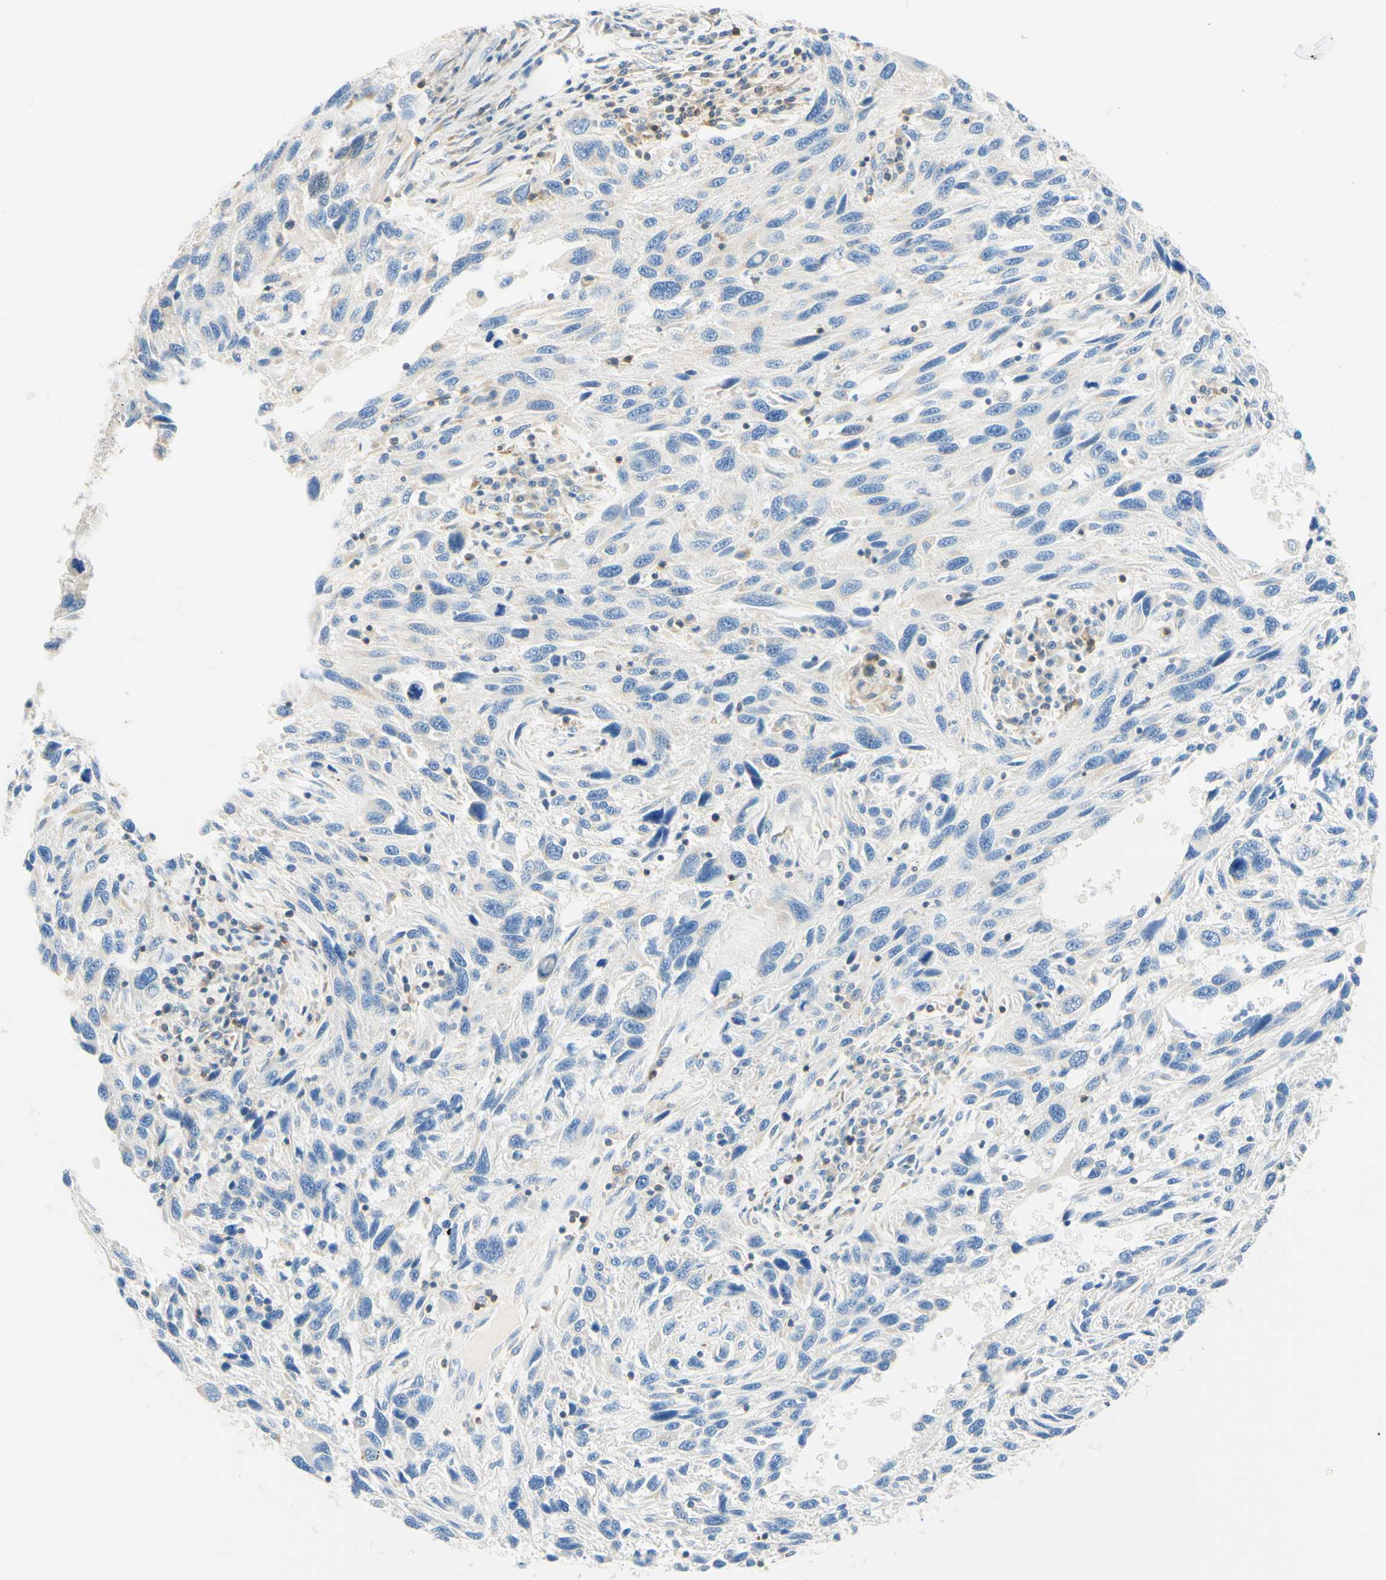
{"staining": {"intensity": "negative", "quantity": "none", "location": "none"}, "tissue": "melanoma", "cell_type": "Tumor cells", "image_type": "cancer", "snomed": [{"axis": "morphology", "description": "Malignant melanoma, NOS"}, {"axis": "topography", "description": "Skin"}], "caption": "Immunohistochemistry histopathology image of human malignant melanoma stained for a protein (brown), which exhibits no staining in tumor cells. (Stains: DAB IHC with hematoxylin counter stain, Microscopy: brightfield microscopy at high magnification).", "gene": "LAT", "patient": {"sex": "male", "age": 53}}